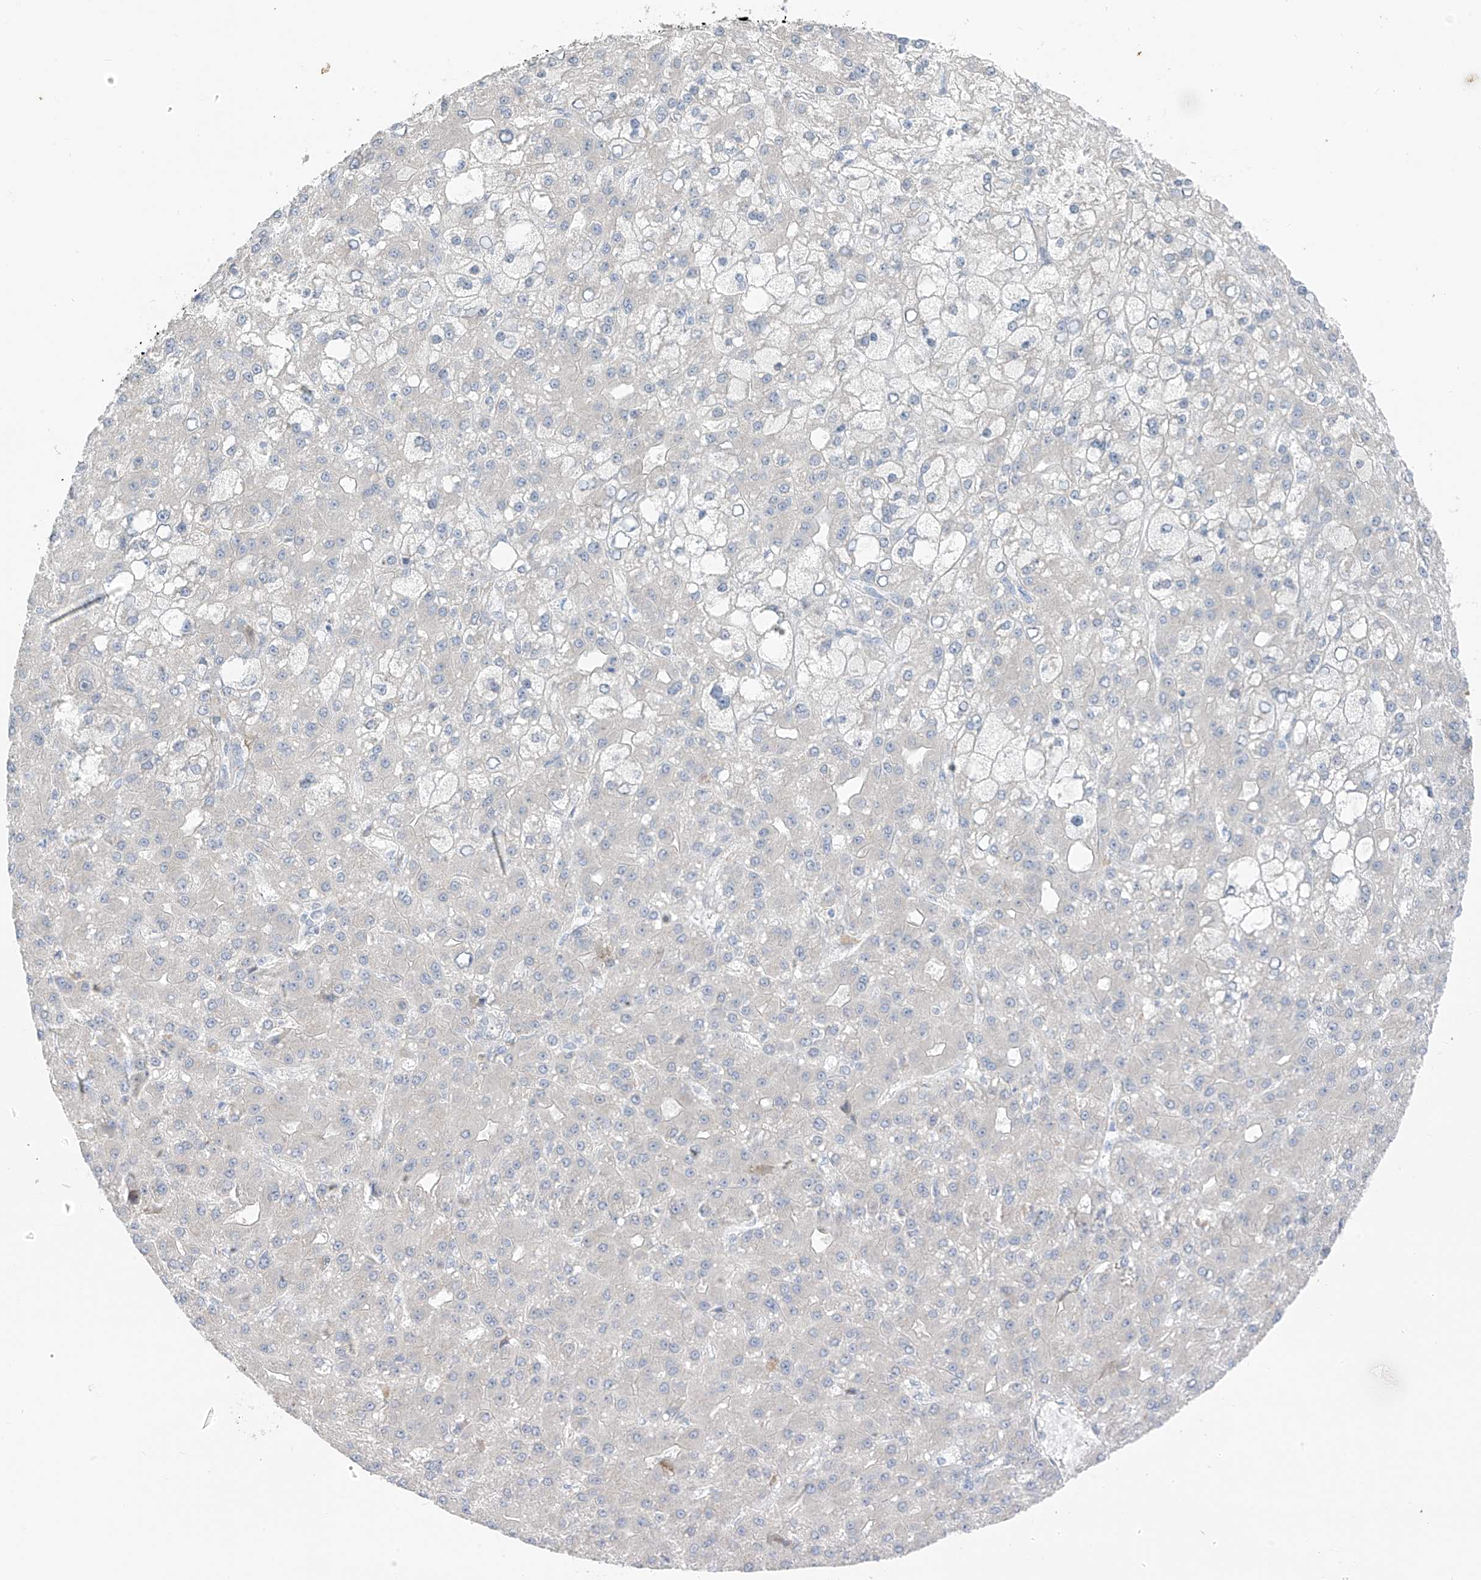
{"staining": {"intensity": "negative", "quantity": "none", "location": "none"}, "tissue": "liver cancer", "cell_type": "Tumor cells", "image_type": "cancer", "snomed": [{"axis": "morphology", "description": "Carcinoma, Hepatocellular, NOS"}, {"axis": "topography", "description": "Liver"}], "caption": "The immunohistochemistry (IHC) image has no significant positivity in tumor cells of liver cancer (hepatocellular carcinoma) tissue. (Stains: DAB immunohistochemistry with hematoxylin counter stain, Microscopy: brightfield microscopy at high magnification).", "gene": "NALCN", "patient": {"sex": "male", "age": 67}}